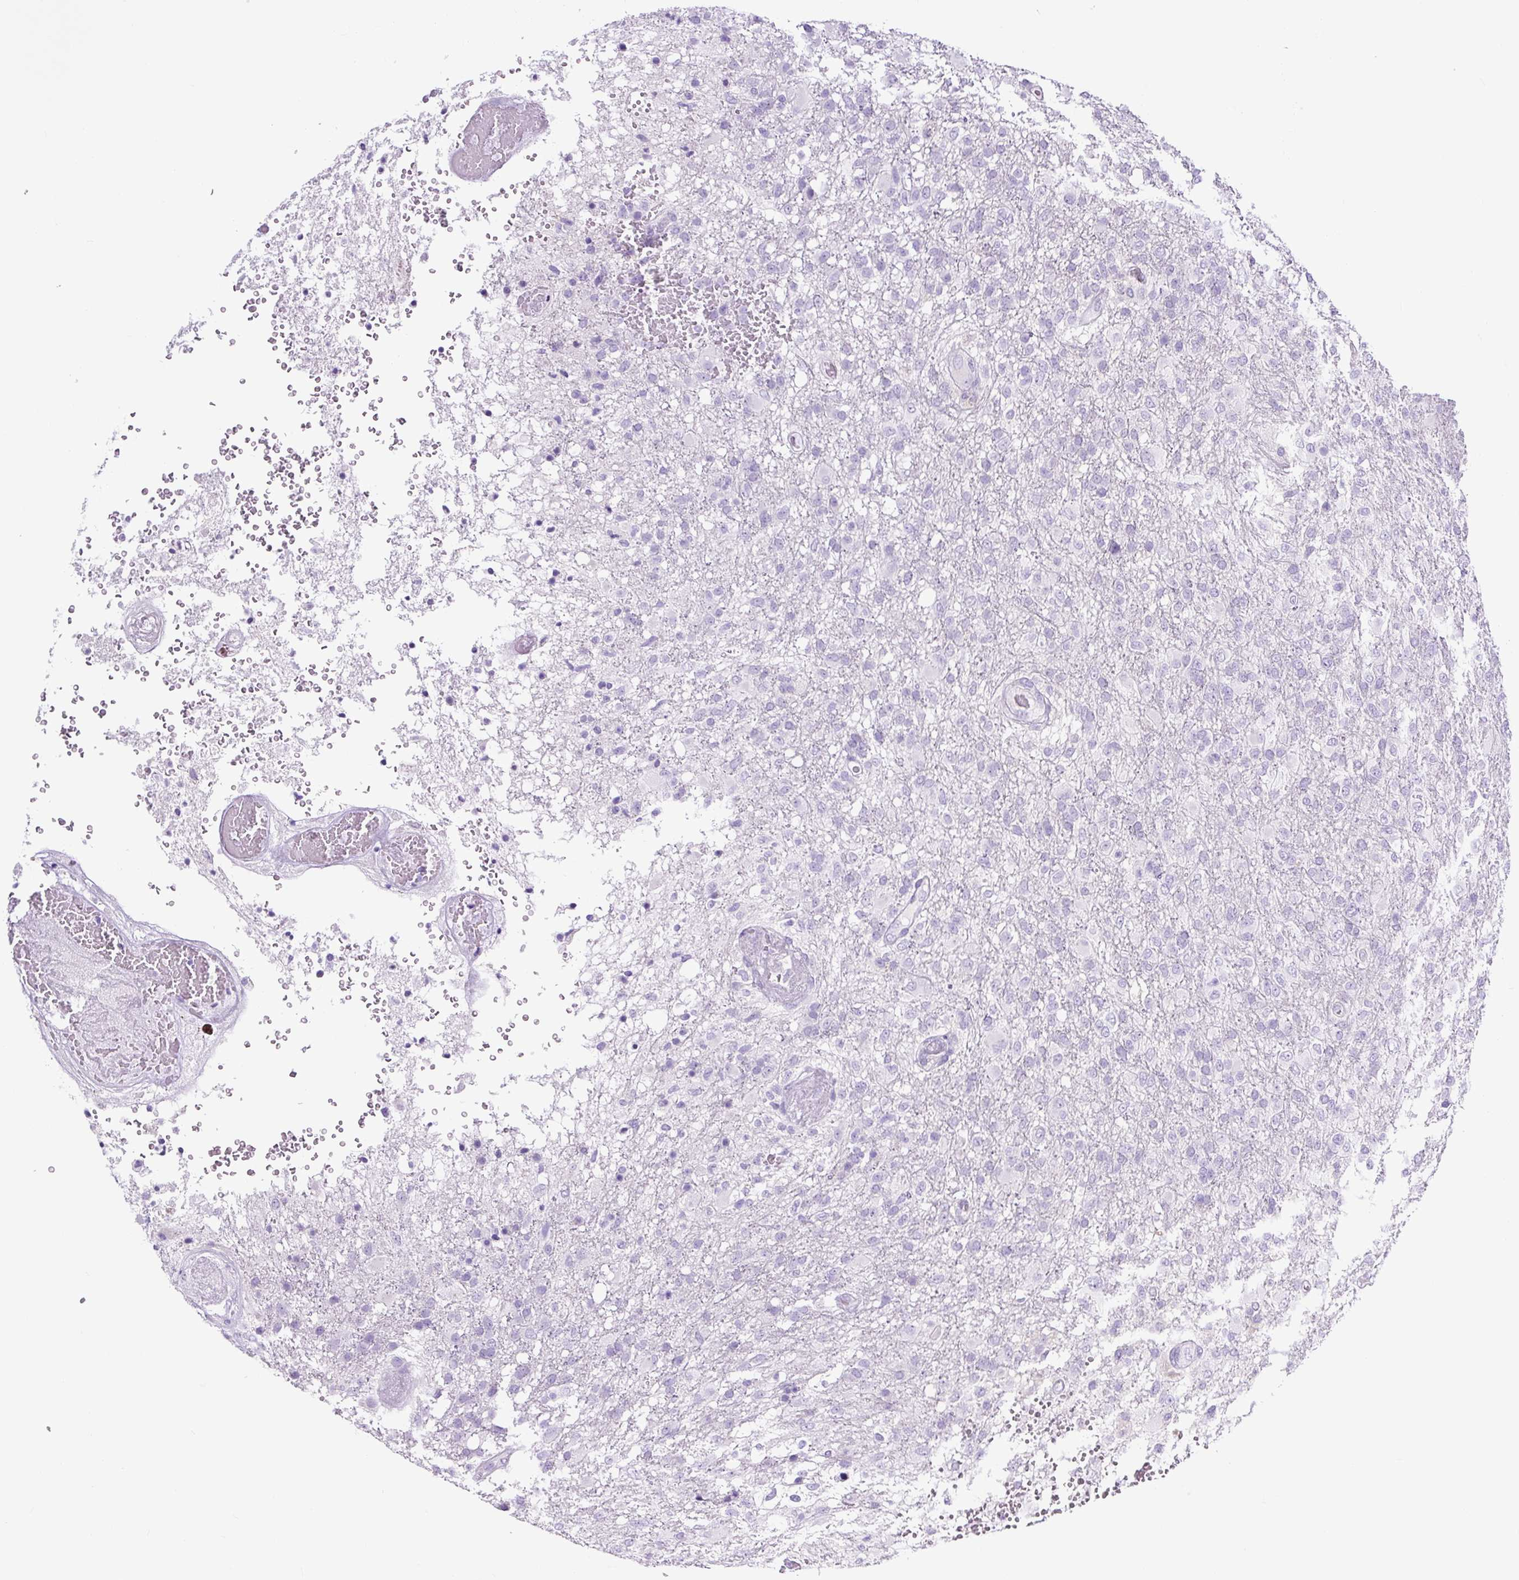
{"staining": {"intensity": "negative", "quantity": "none", "location": "none"}, "tissue": "glioma", "cell_type": "Tumor cells", "image_type": "cancer", "snomed": [{"axis": "morphology", "description": "Glioma, malignant, High grade"}, {"axis": "topography", "description": "Brain"}], "caption": "There is no significant staining in tumor cells of malignant glioma (high-grade).", "gene": "RNF212B", "patient": {"sex": "female", "age": 74}}